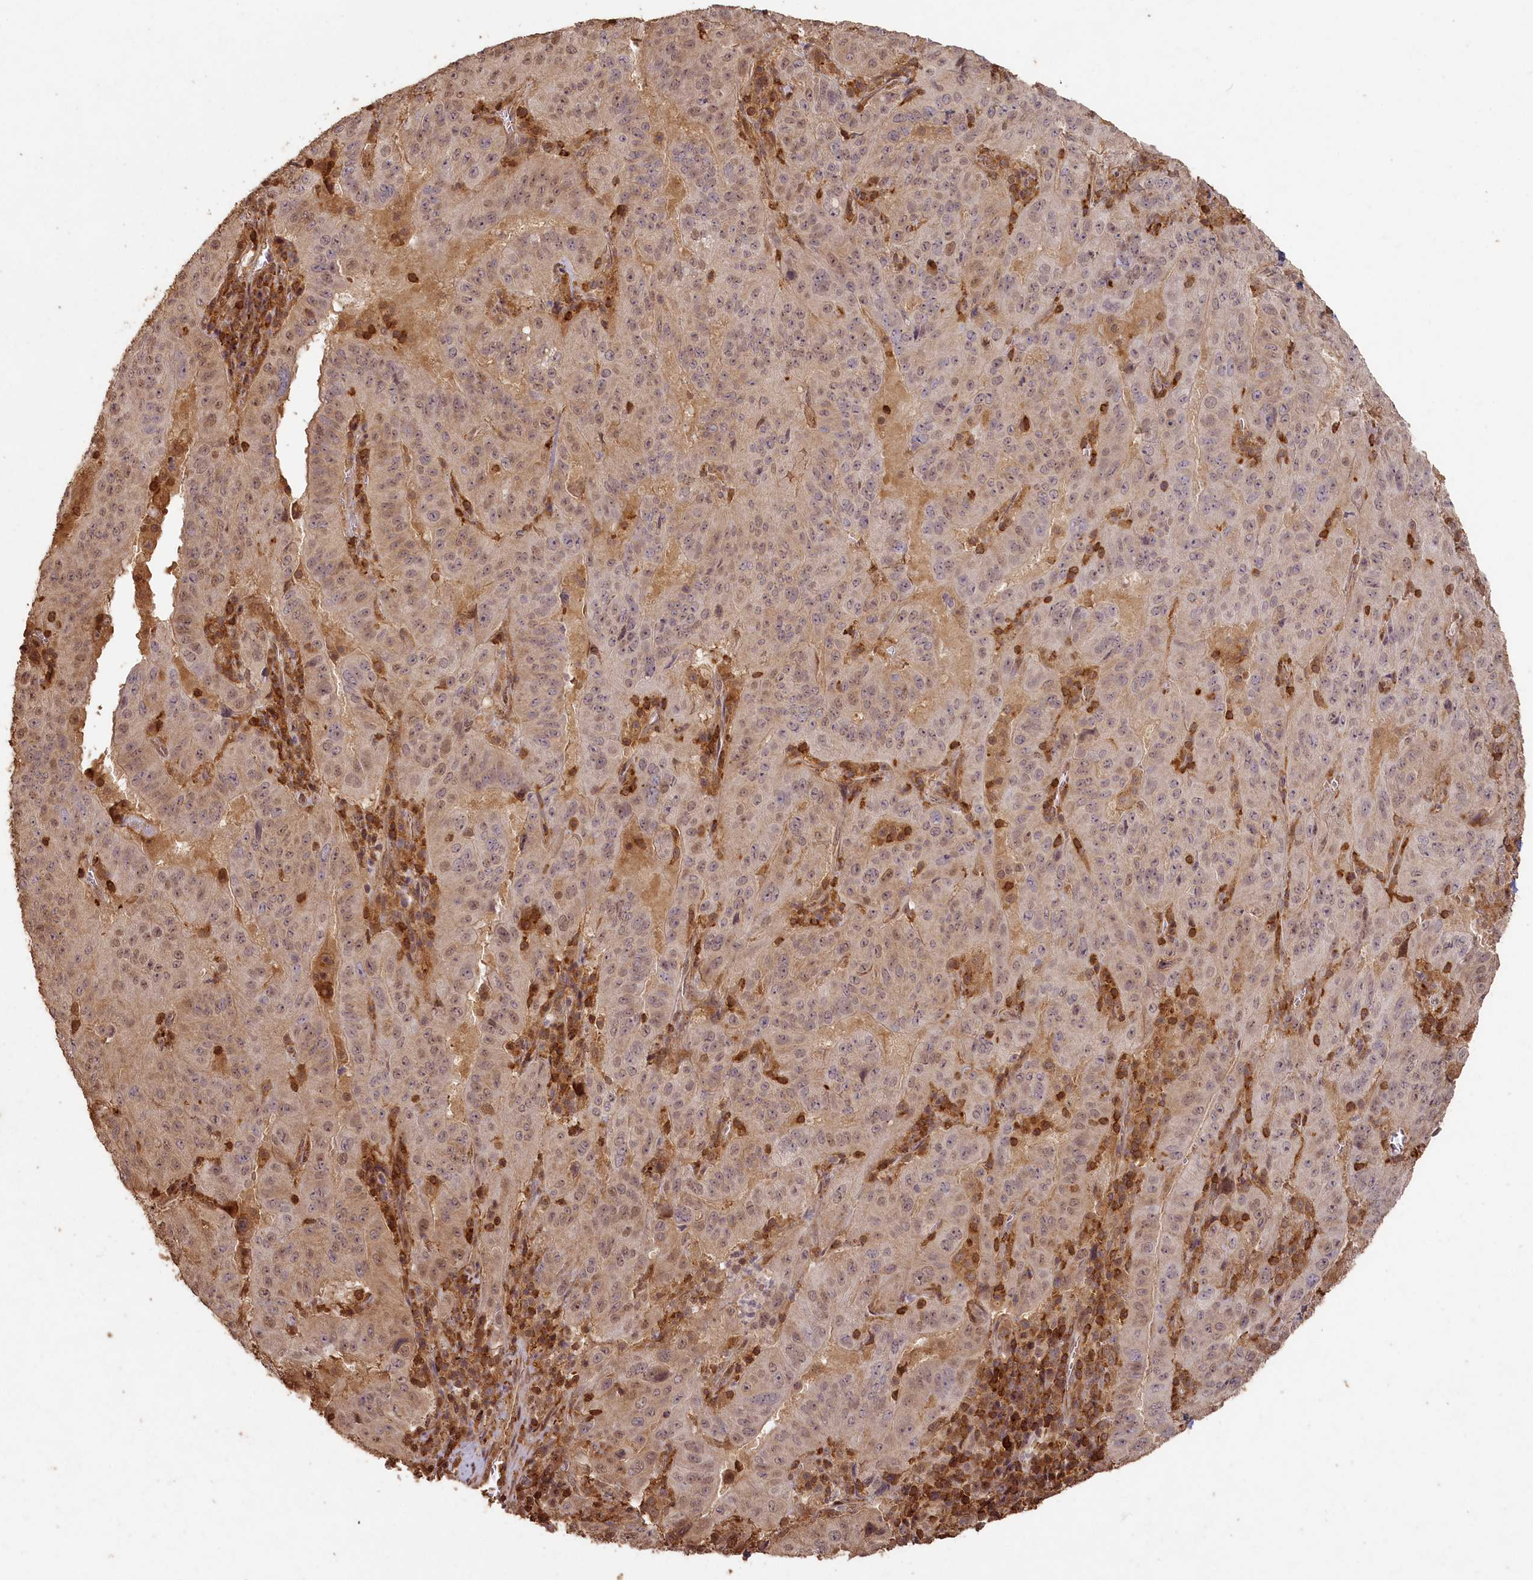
{"staining": {"intensity": "weak", "quantity": "25%-75%", "location": "nuclear"}, "tissue": "pancreatic cancer", "cell_type": "Tumor cells", "image_type": "cancer", "snomed": [{"axis": "morphology", "description": "Adenocarcinoma, NOS"}, {"axis": "topography", "description": "Pancreas"}], "caption": "Pancreatic adenocarcinoma tissue shows weak nuclear expression in about 25%-75% of tumor cells, visualized by immunohistochemistry.", "gene": "MADD", "patient": {"sex": "male", "age": 63}}